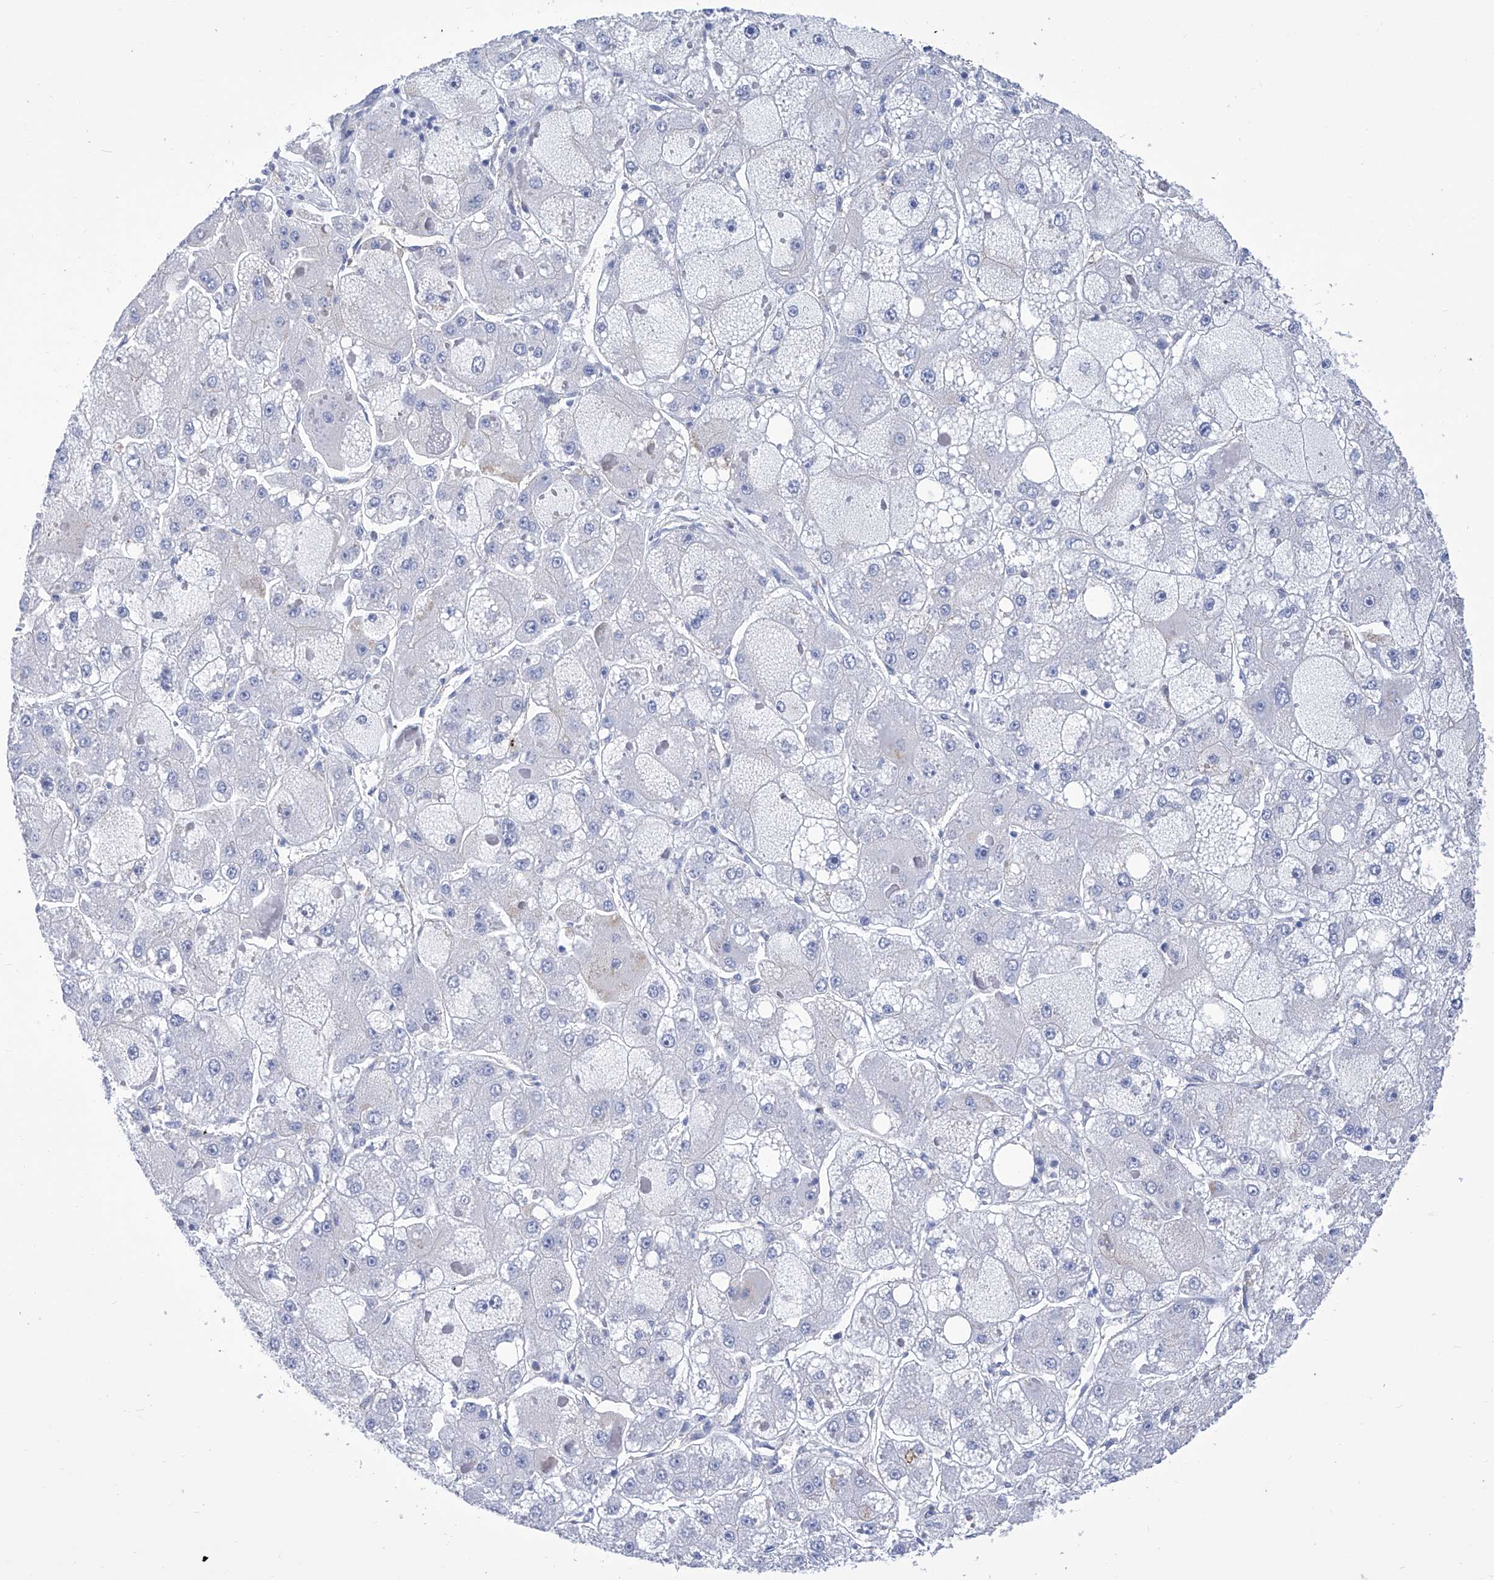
{"staining": {"intensity": "negative", "quantity": "none", "location": "none"}, "tissue": "liver cancer", "cell_type": "Tumor cells", "image_type": "cancer", "snomed": [{"axis": "morphology", "description": "Carcinoma, Hepatocellular, NOS"}, {"axis": "topography", "description": "Liver"}], "caption": "A histopathology image of liver cancer stained for a protein reveals no brown staining in tumor cells. (Brightfield microscopy of DAB (3,3'-diaminobenzidine) IHC at high magnification).", "gene": "SMS", "patient": {"sex": "female", "age": 73}}